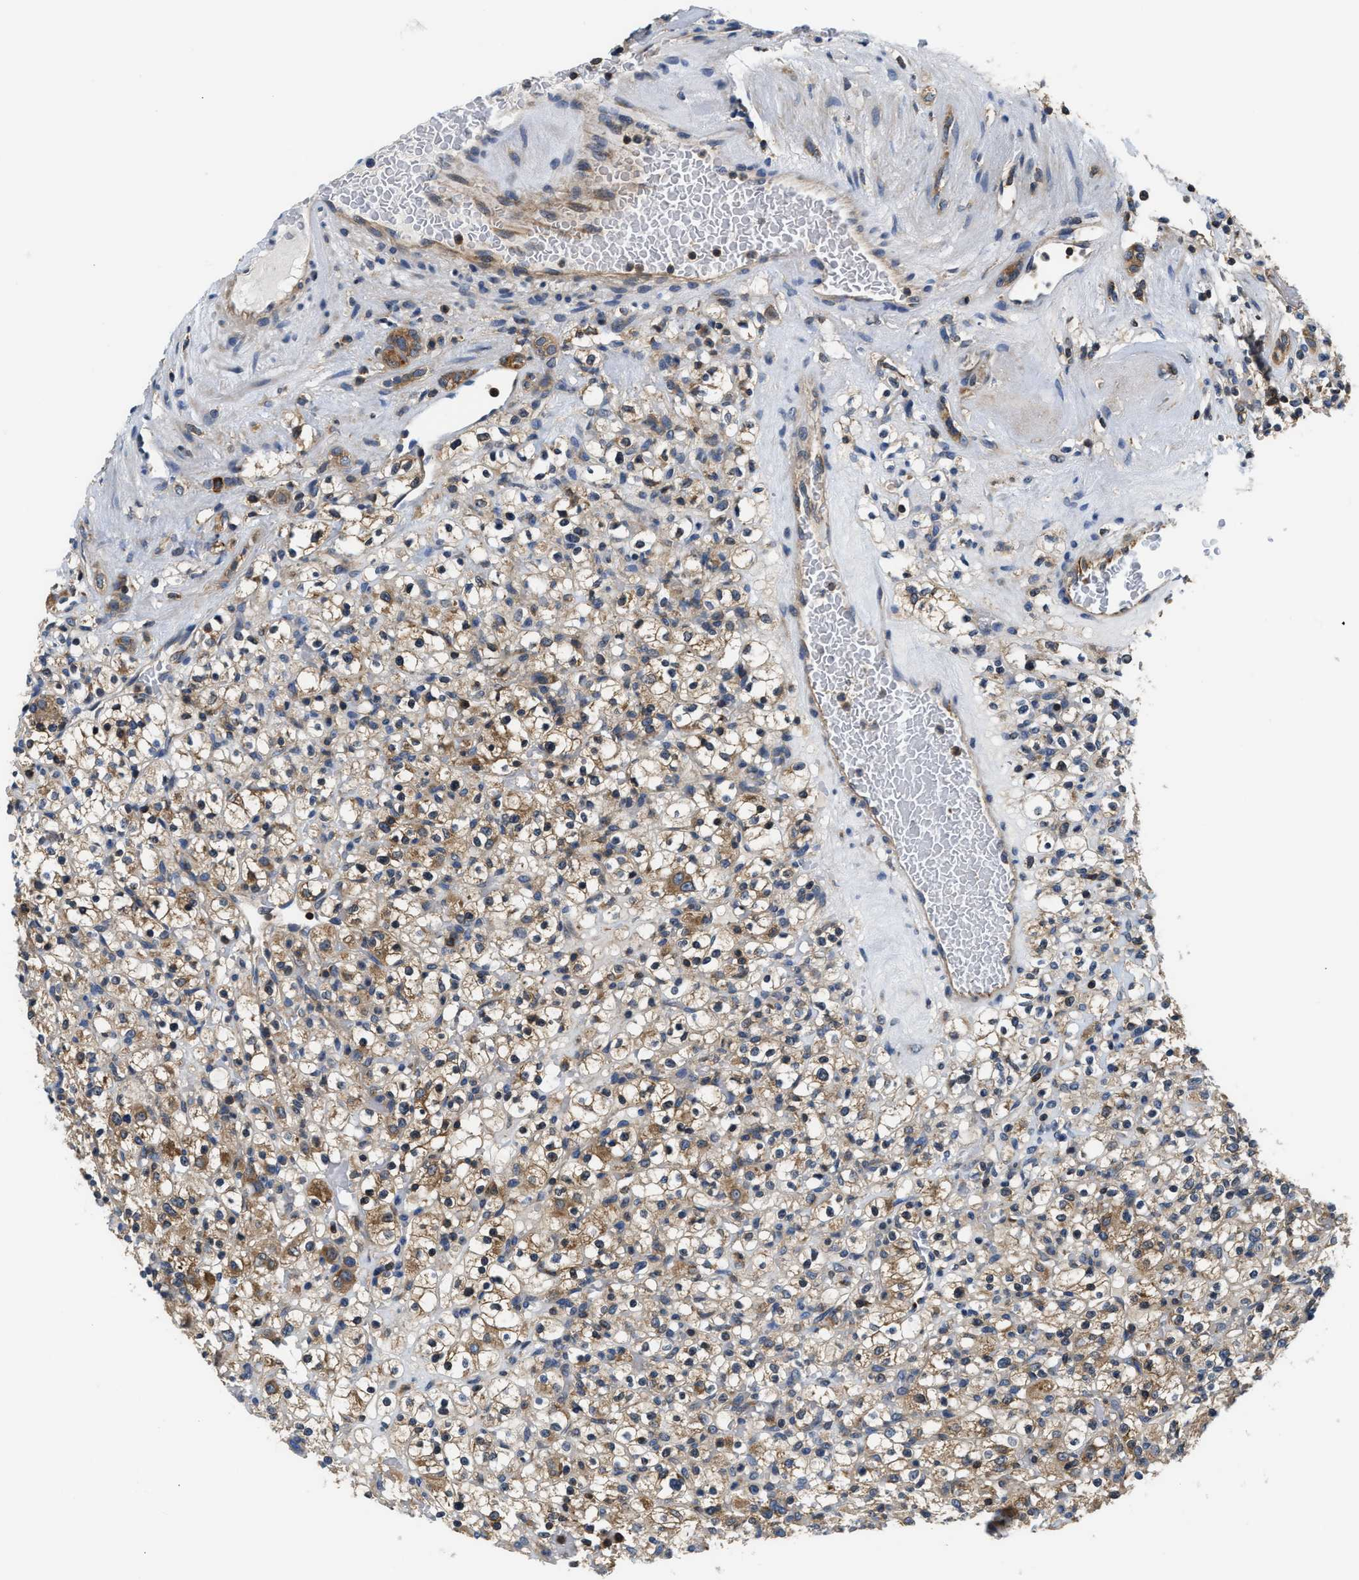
{"staining": {"intensity": "moderate", "quantity": "25%-75%", "location": "cytoplasmic/membranous"}, "tissue": "renal cancer", "cell_type": "Tumor cells", "image_type": "cancer", "snomed": [{"axis": "morphology", "description": "Normal tissue, NOS"}, {"axis": "morphology", "description": "Adenocarcinoma, NOS"}, {"axis": "topography", "description": "Kidney"}], "caption": "This histopathology image demonstrates renal cancer stained with immunohistochemistry to label a protein in brown. The cytoplasmic/membranous of tumor cells show moderate positivity for the protein. Nuclei are counter-stained blue.", "gene": "CCM2", "patient": {"sex": "female", "age": 72}}